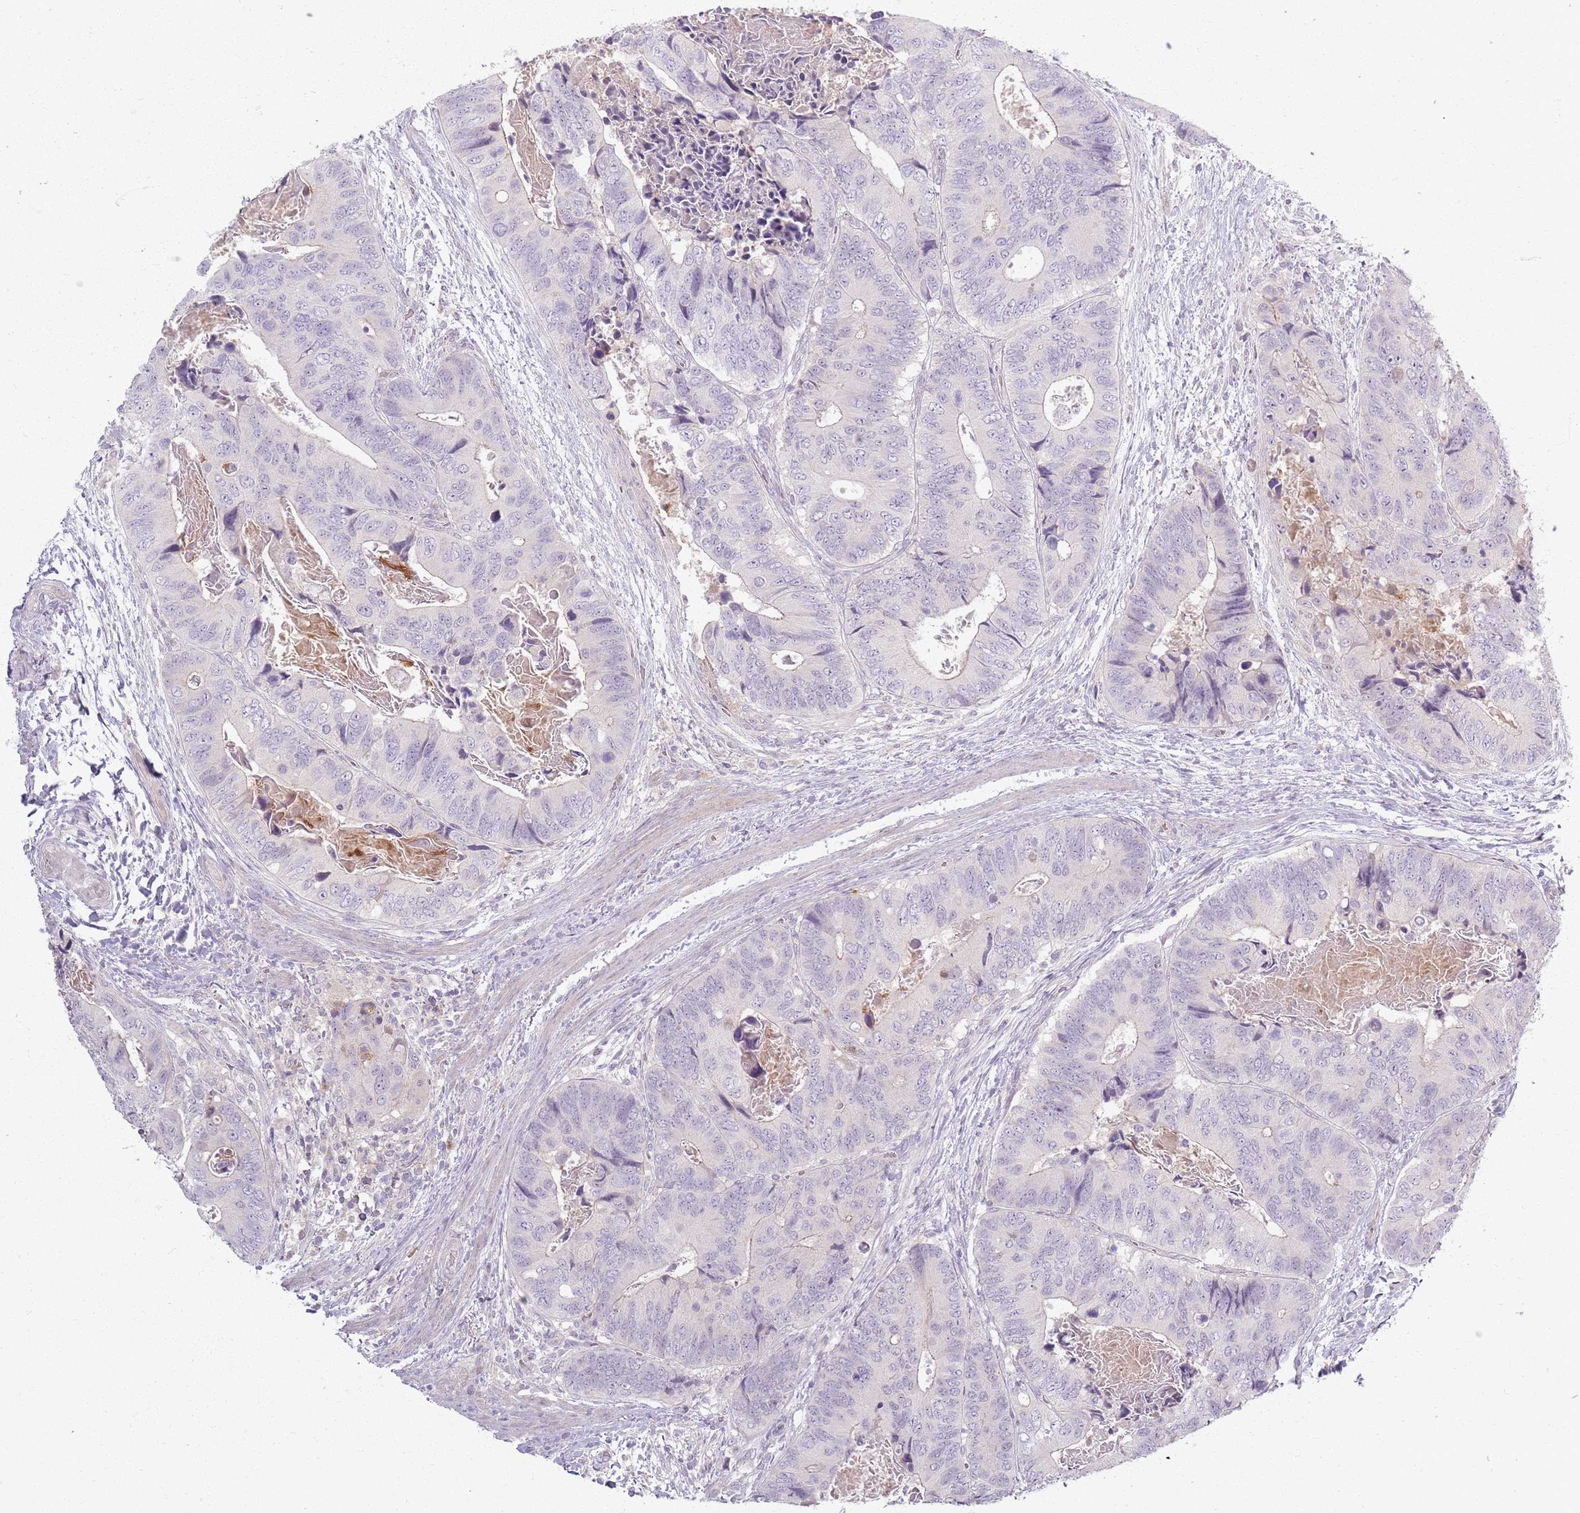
{"staining": {"intensity": "negative", "quantity": "none", "location": "none"}, "tissue": "colorectal cancer", "cell_type": "Tumor cells", "image_type": "cancer", "snomed": [{"axis": "morphology", "description": "Adenocarcinoma, NOS"}, {"axis": "topography", "description": "Colon"}], "caption": "Protein analysis of colorectal cancer (adenocarcinoma) displays no significant staining in tumor cells.", "gene": "ZDHHC2", "patient": {"sex": "male", "age": 84}}